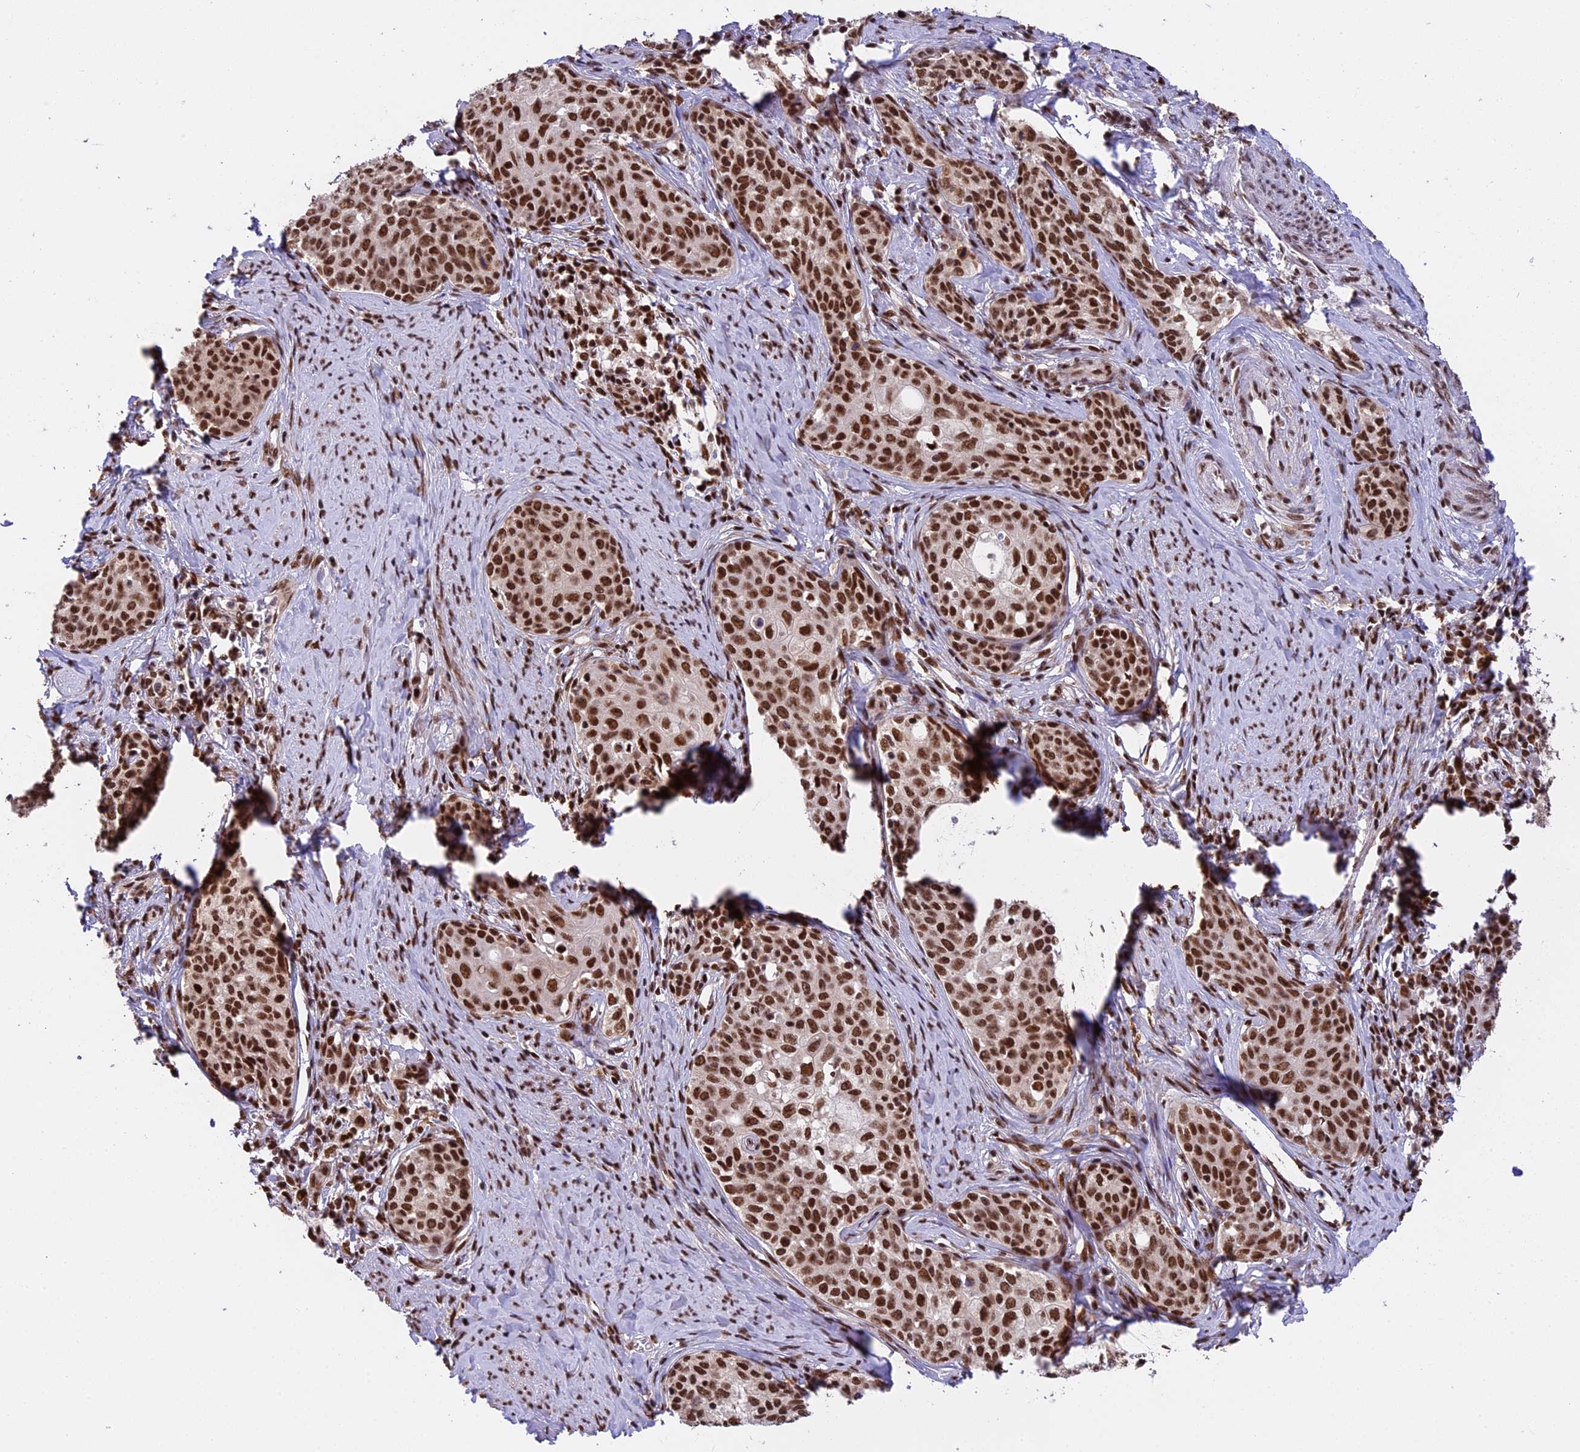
{"staining": {"intensity": "strong", "quantity": ">75%", "location": "nuclear"}, "tissue": "cervical cancer", "cell_type": "Tumor cells", "image_type": "cancer", "snomed": [{"axis": "morphology", "description": "Squamous cell carcinoma, NOS"}, {"axis": "morphology", "description": "Adenocarcinoma, NOS"}, {"axis": "topography", "description": "Cervix"}], "caption": "A high-resolution micrograph shows immunohistochemistry (IHC) staining of cervical squamous cell carcinoma, which exhibits strong nuclear staining in approximately >75% of tumor cells.", "gene": "RAMAC", "patient": {"sex": "female", "age": 52}}